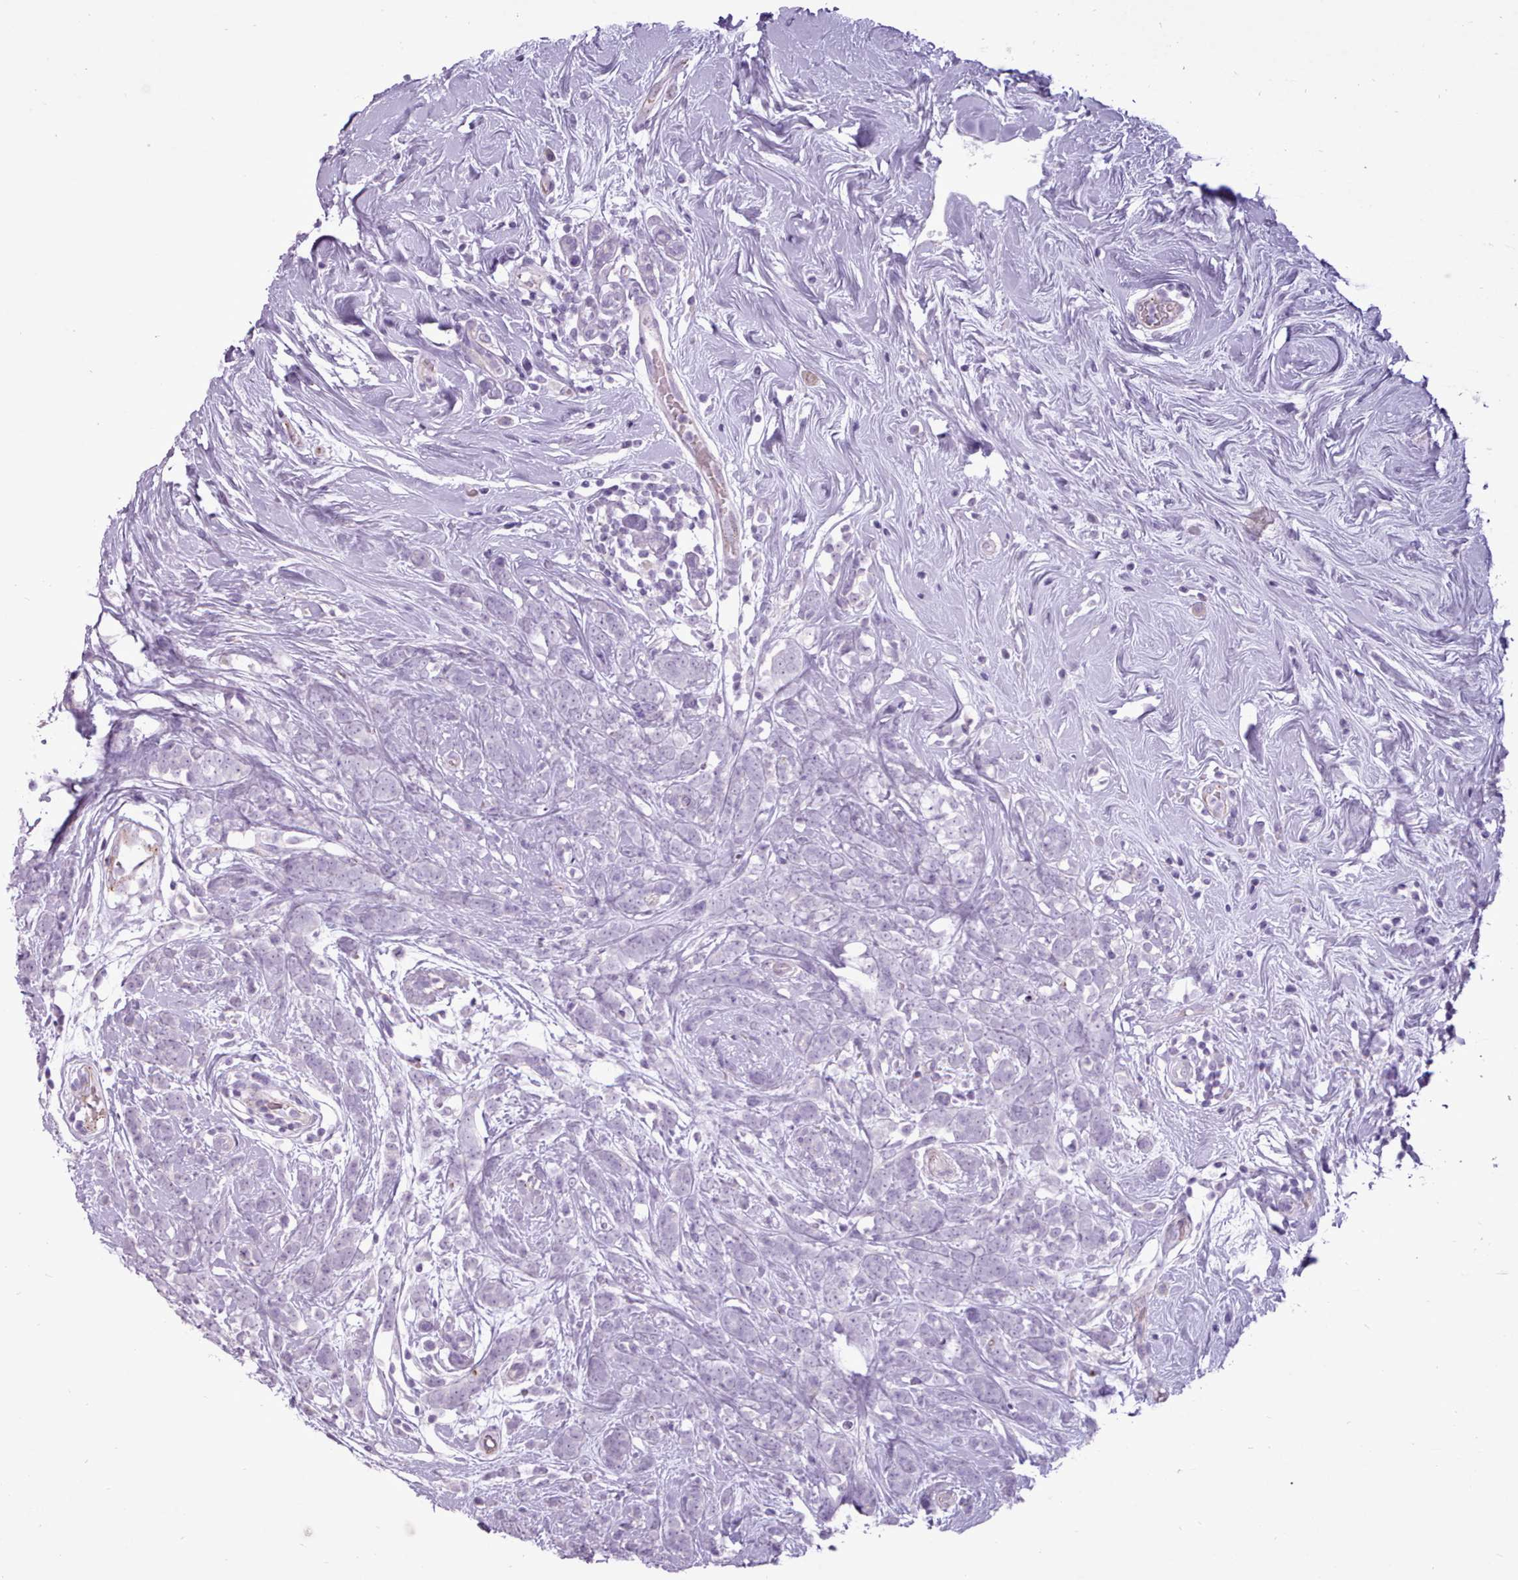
{"staining": {"intensity": "negative", "quantity": "none", "location": "none"}, "tissue": "breast cancer", "cell_type": "Tumor cells", "image_type": "cancer", "snomed": [{"axis": "morphology", "description": "Lobular carcinoma"}, {"axis": "topography", "description": "Breast"}], "caption": "Immunohistochemistry (IHC) of breast cancer (lobular carcinoma) shows no positivity in tumor cells. (DAB (3,3'-diaminobenzidine) immunohistochemistry (IHC) with hematoxylin counter stain).", "gene": "ATRAID", "patient": {"sex": "female", "age": 58}}